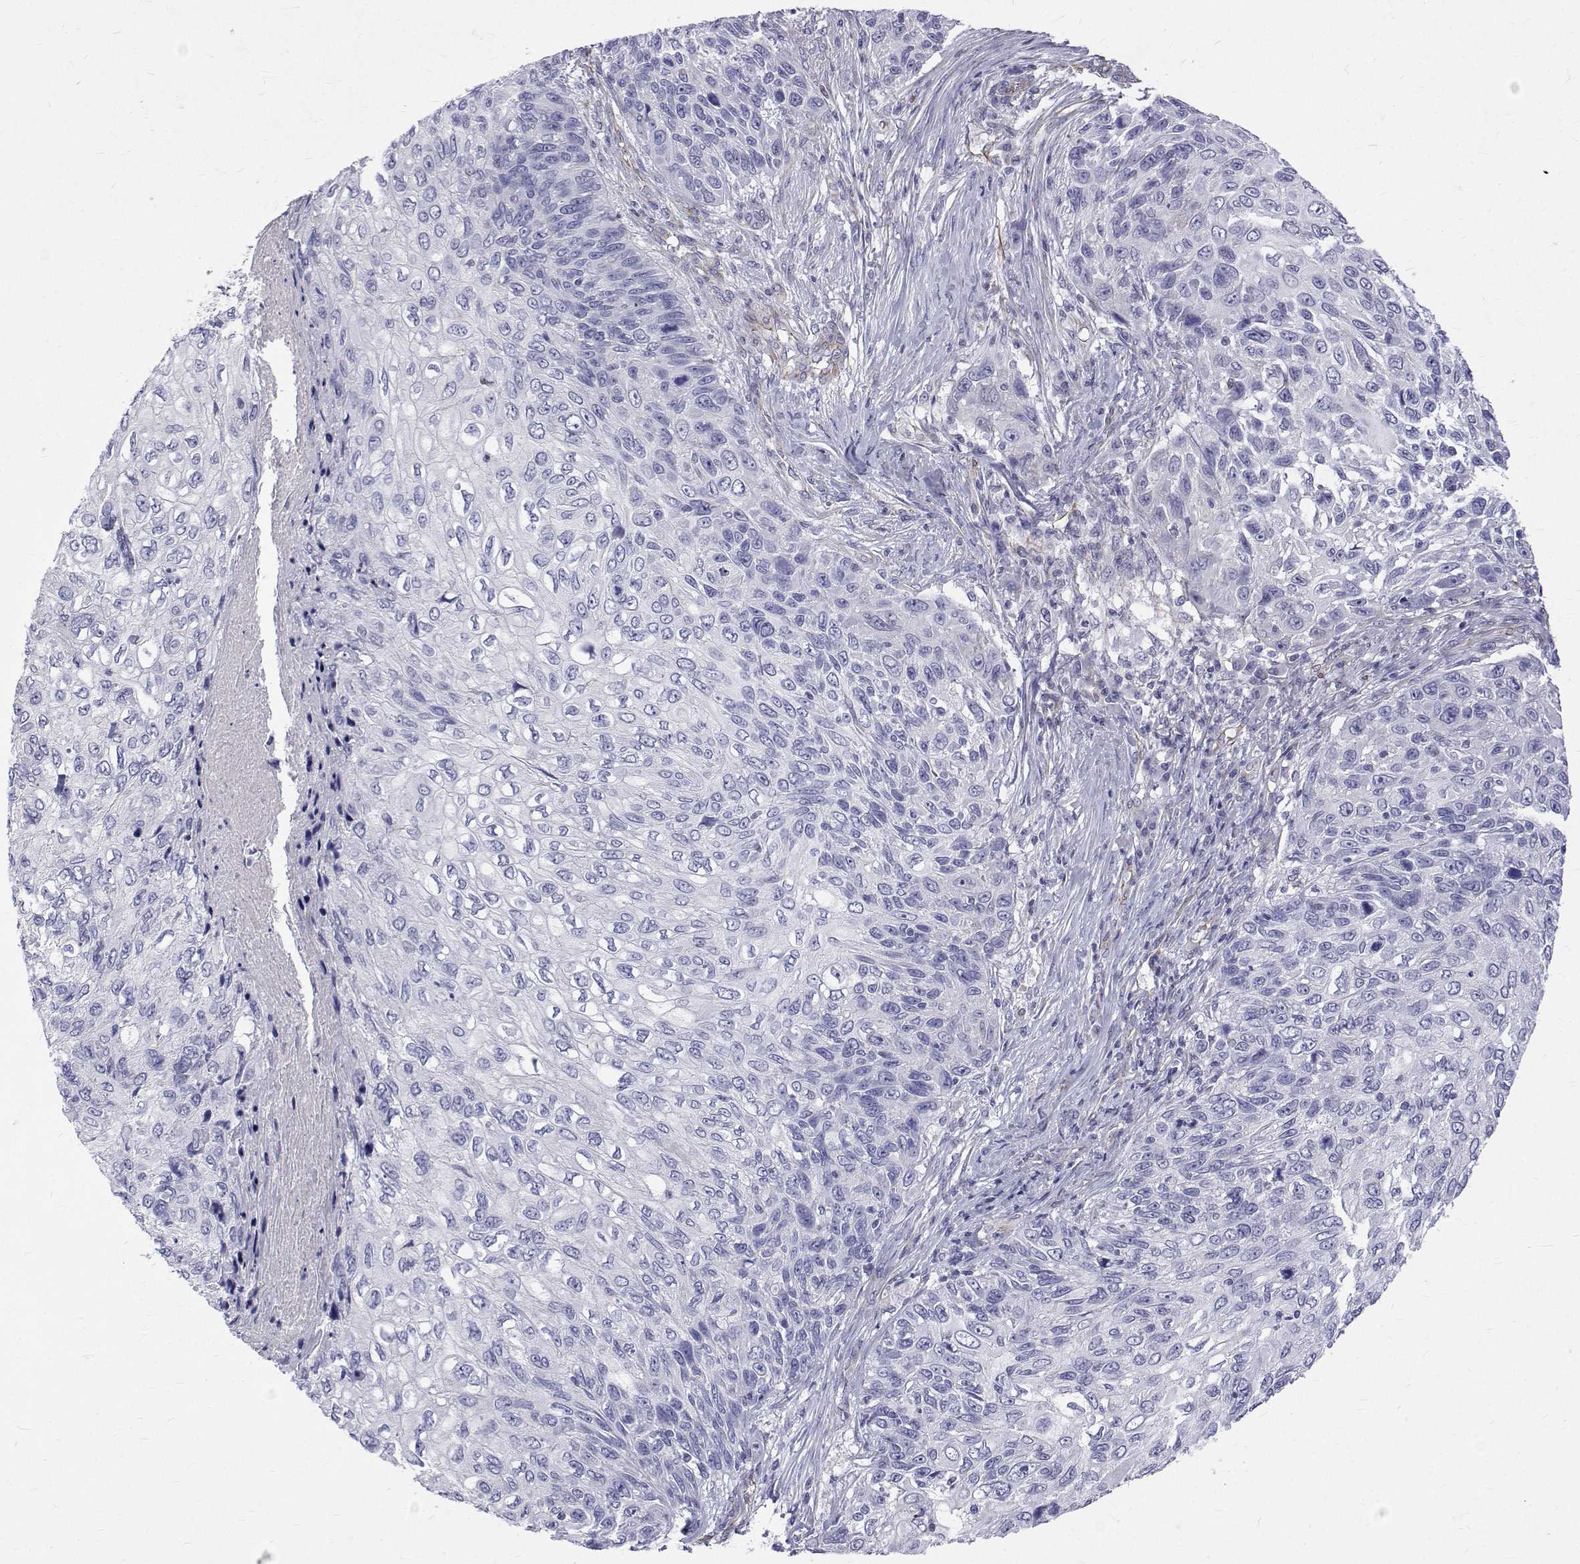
{"staining": {"intensity": "negative", "quantity": "none", "location": "none"}, "tissue": "skin cancer", "cell_type": "Tumor cells", "image_type": "cancer", "snomed": [{"axis": "morphology", "description": "Squamous cell carcinoma, NOS"}, {"axis": "topography", "description": "Skin"}], "caption": "Immunohistochemical staining of human squamous cell carcinoma (skin) reveals no significant expression in tumor cells.", "gene": "OPRPN", "patient": {"sex": "male", "age": 92}}